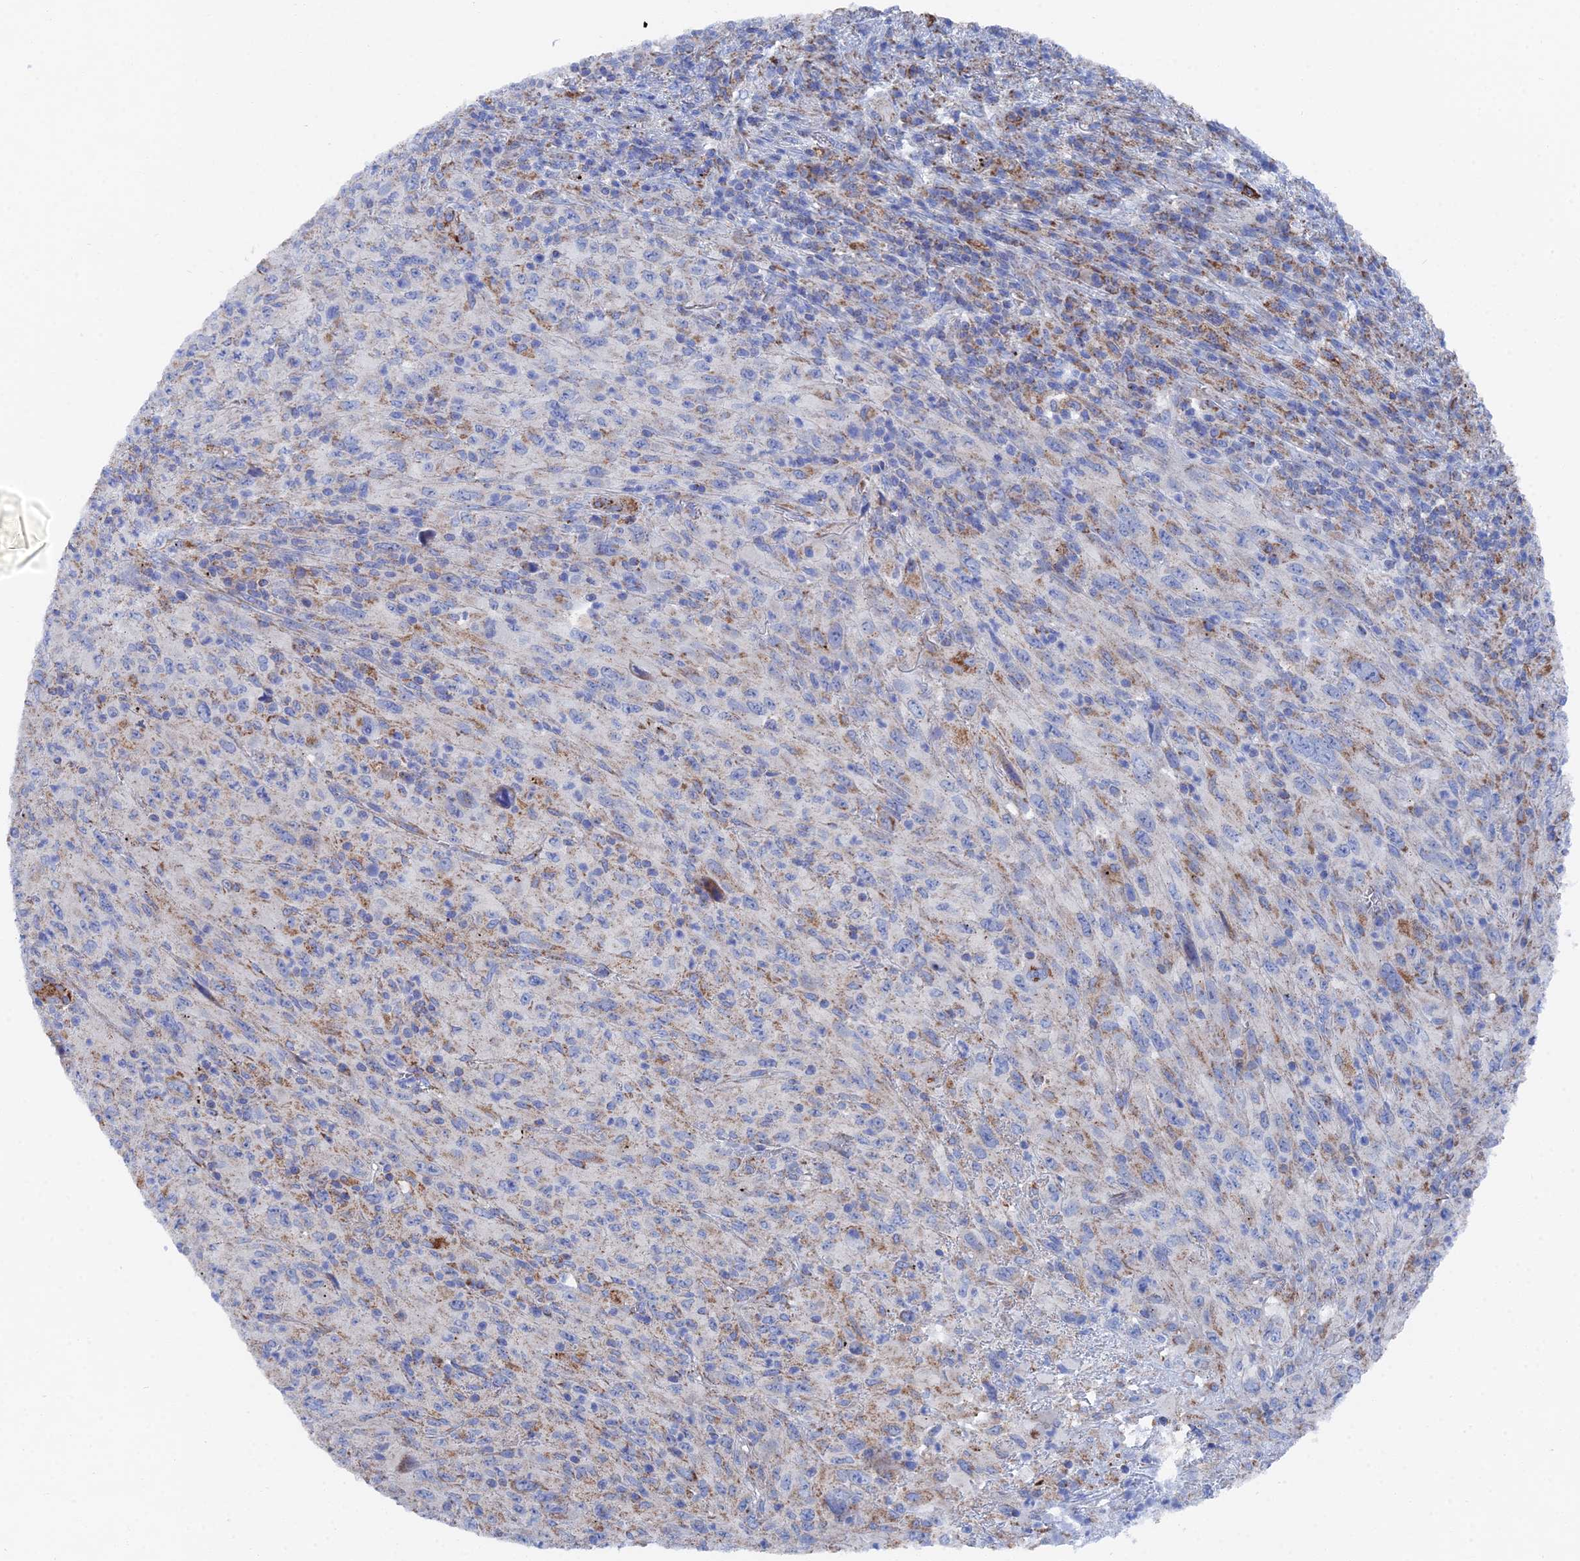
{"staining": {"intensity": "moderate", "quantity": "<25%", "location": "cytoplasmic/membranous"}, "tissue": "melanoma", "cell_type": "Tumor cells", "image_type": "cancer", "snomed": [{"axis": "morphology", "description": "Malignant melanoma, Metastatic site"}, {"axis": "topography", "description": "Skin"}], "caption": "Immunohistochemistry (IHC) histopathology image of melanoma stained for a protein (brown), which demonstrates low levels of moderate cytoplasmic/membranous staining in approximately <25% of tumor cells.", "gene": "IFT80", "patient": {"sex": "female", "age": 56}}